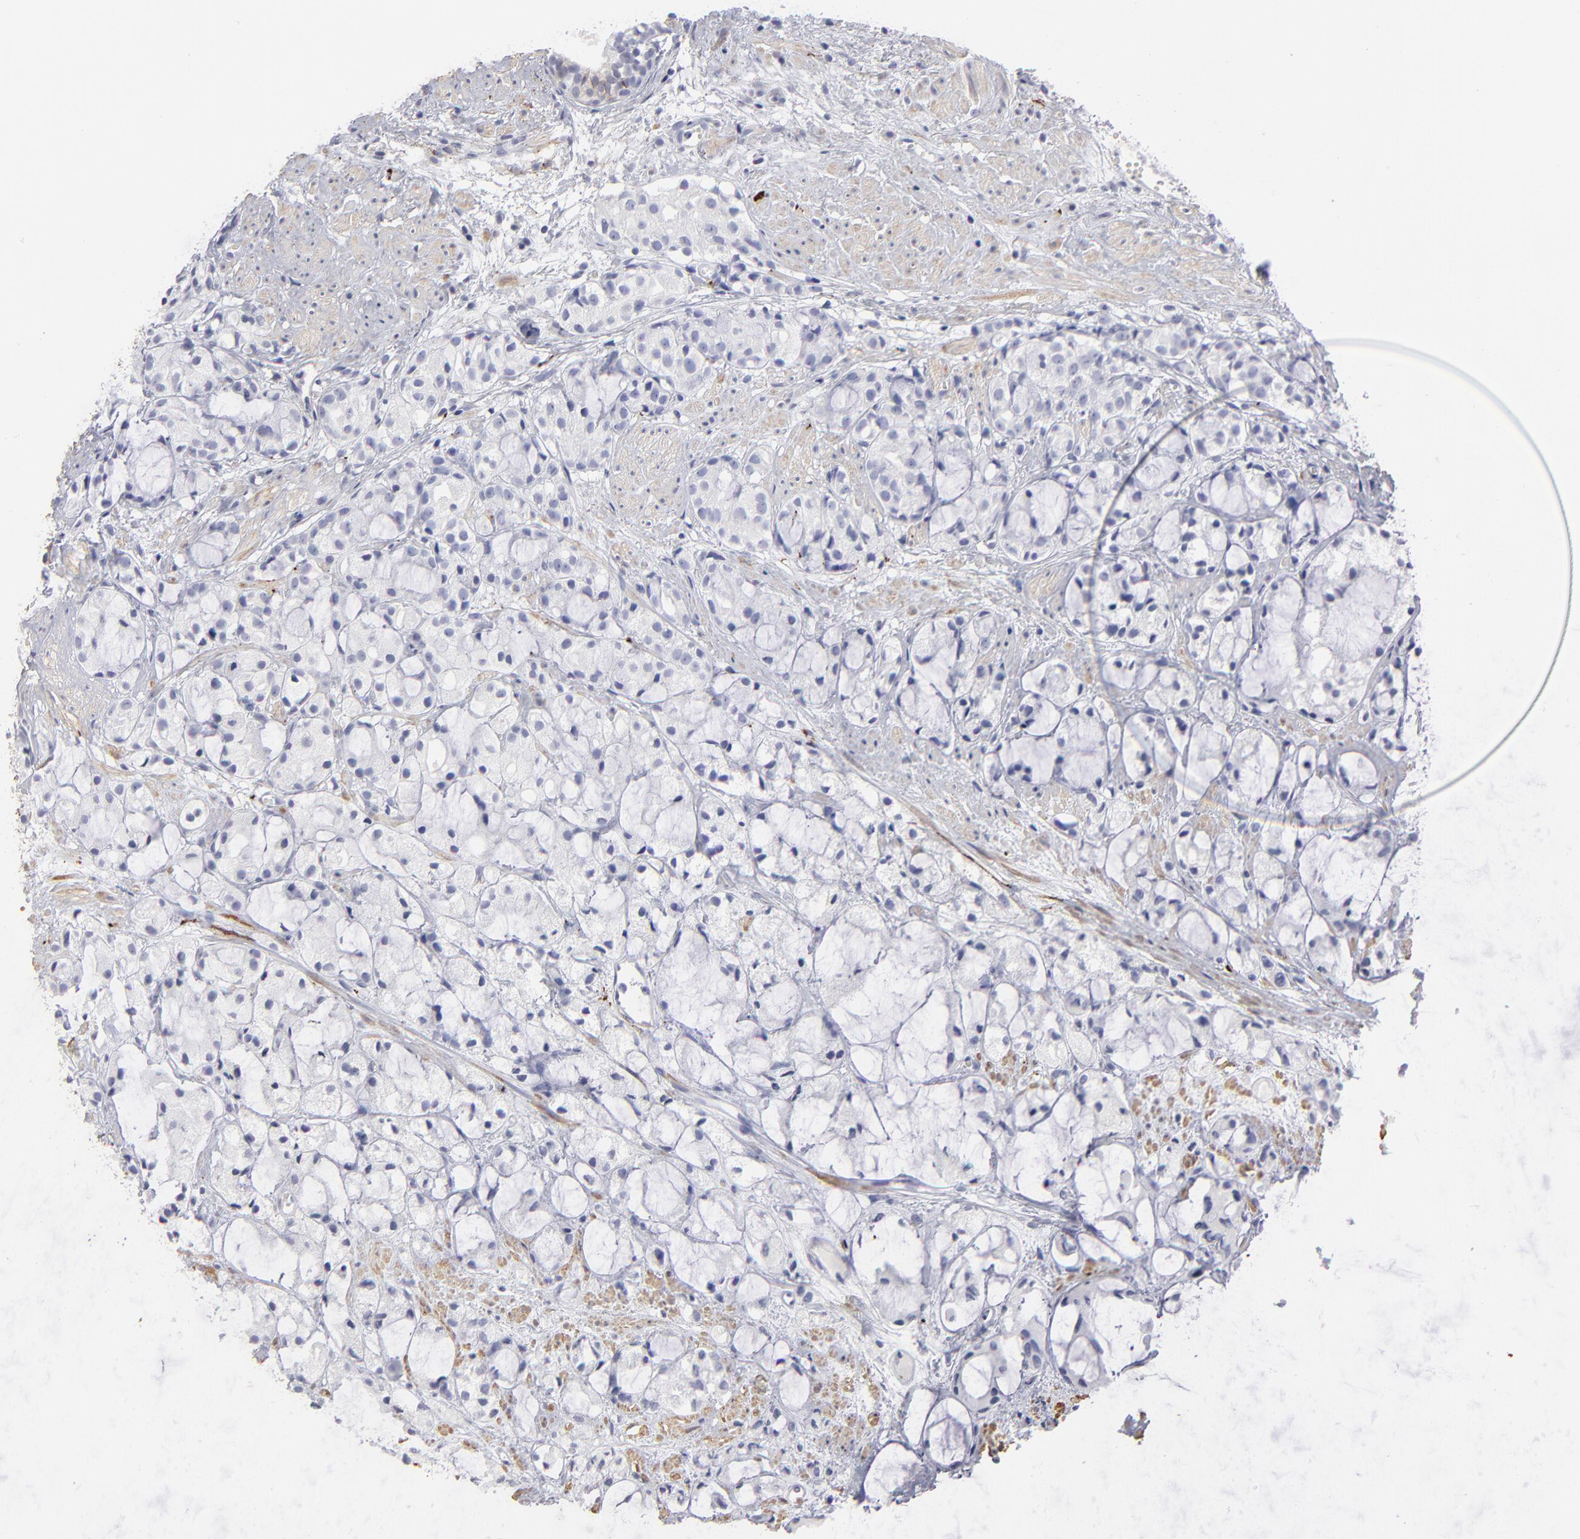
{"staining": {"intensity": "negative", "quantity": "none", "location": "none"}, "tissue": "prostate cancer", "cell_type": "Tumor cells", "image_type": "cancer", "snomed": [{"axis": "morphology", "description": "Adenocarcinoma, High grade"}, {"axis": "topography", "description": "Prostate"}], "caption": "The histopathology image exhibits no significant positivity in tumor cells of prostate cancer (high-grade adenocarcinoma).", "gene": "CADM3", "patient": {"sex": "male", "age": 85}}